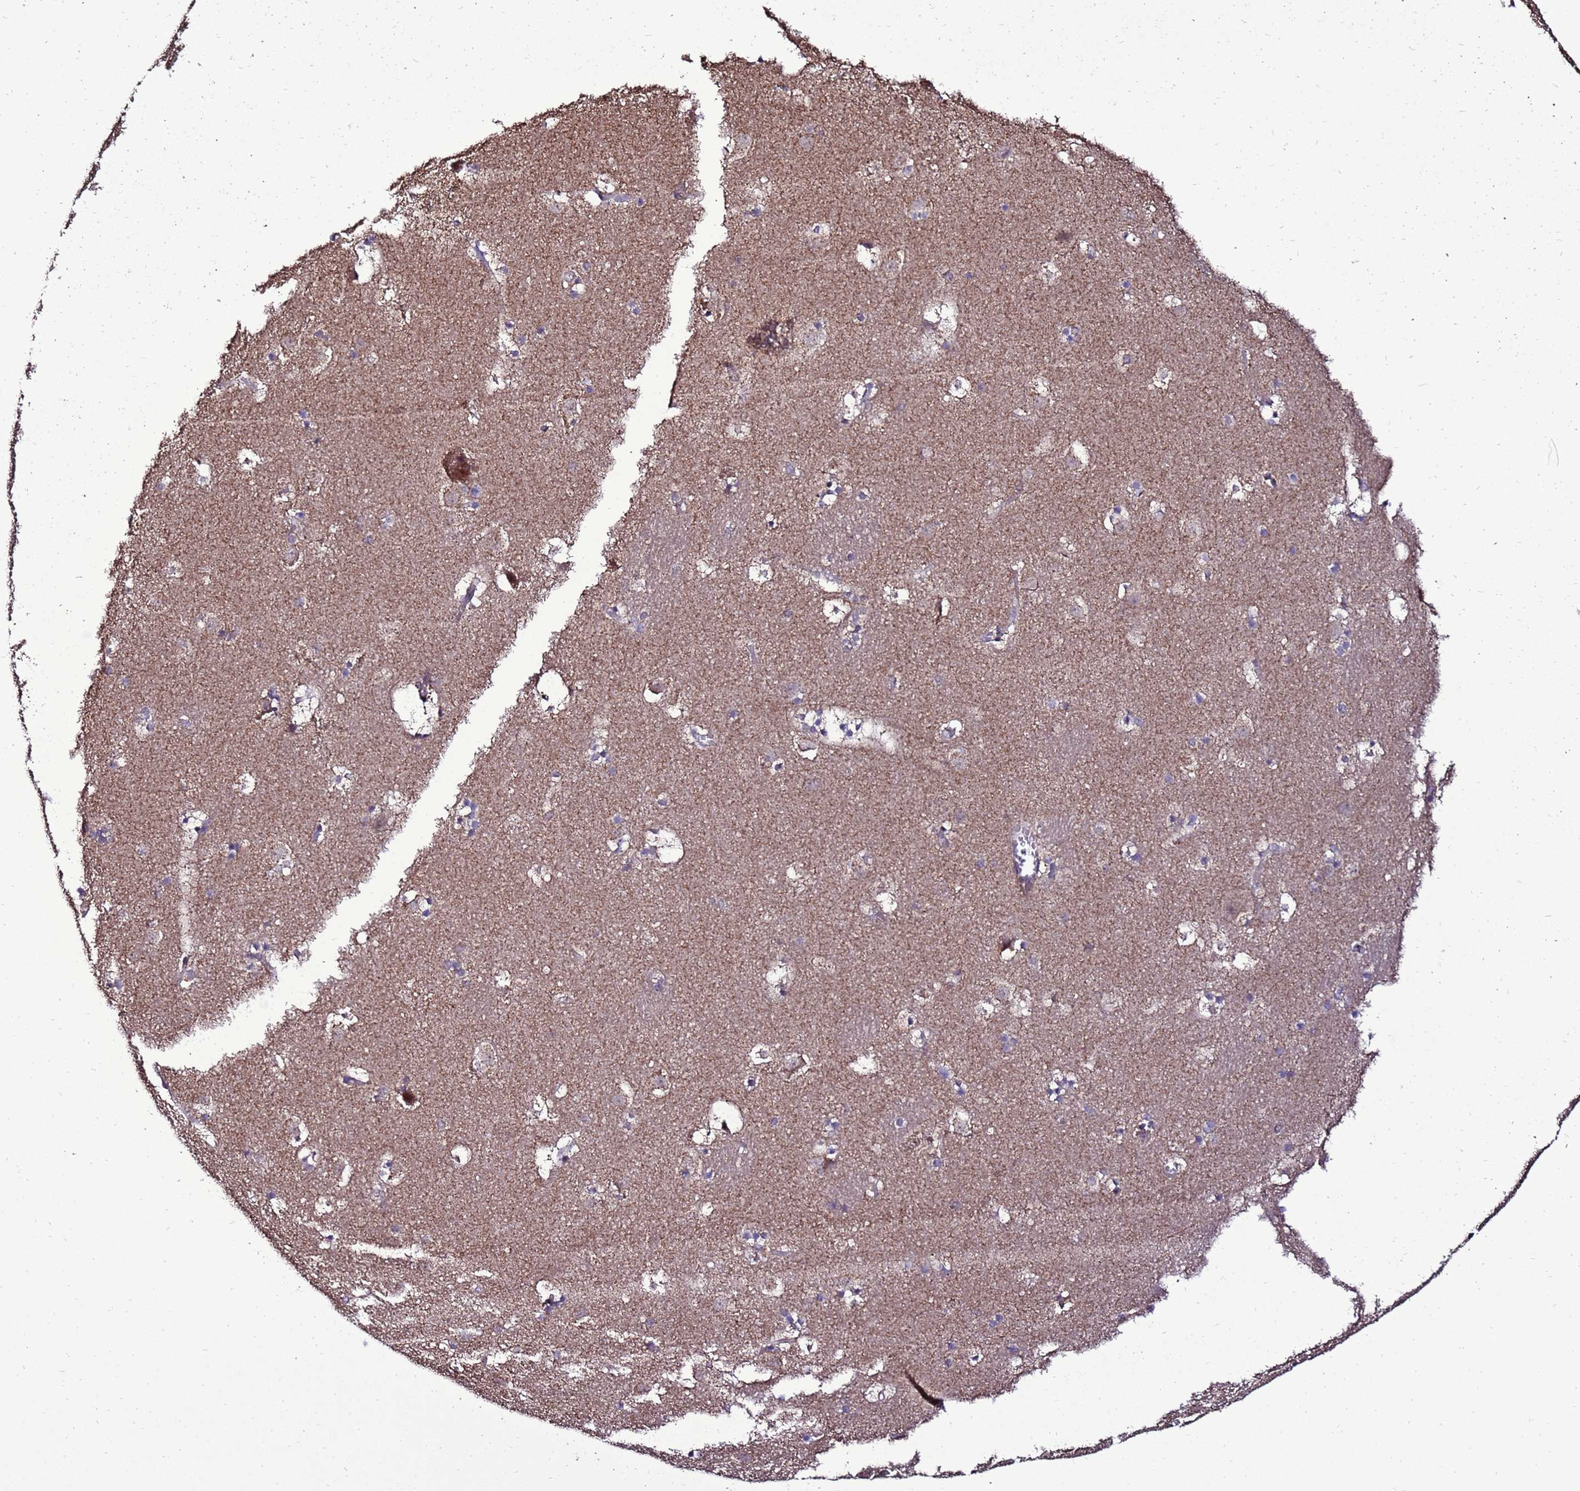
{"staining": {"intensity": "weak", "quantity": "<25%", "location": "cytoplasmic/membranous"}, "tissue": "caudate", "cell_type": "Glial cells", "image_type": "normal", "snomed": [{"axis": "morphology", "description": "Normal tissue, NOS"}, {"axis": "topography", "description": "Lateral ventricle wall"}], "caption": "This is an immunohistochemistry histopathology image of unremarkable caudate. There is no expression in glial cells.", "gene": "ZNF329", "patient": {"sex": "male", "age": 45}}